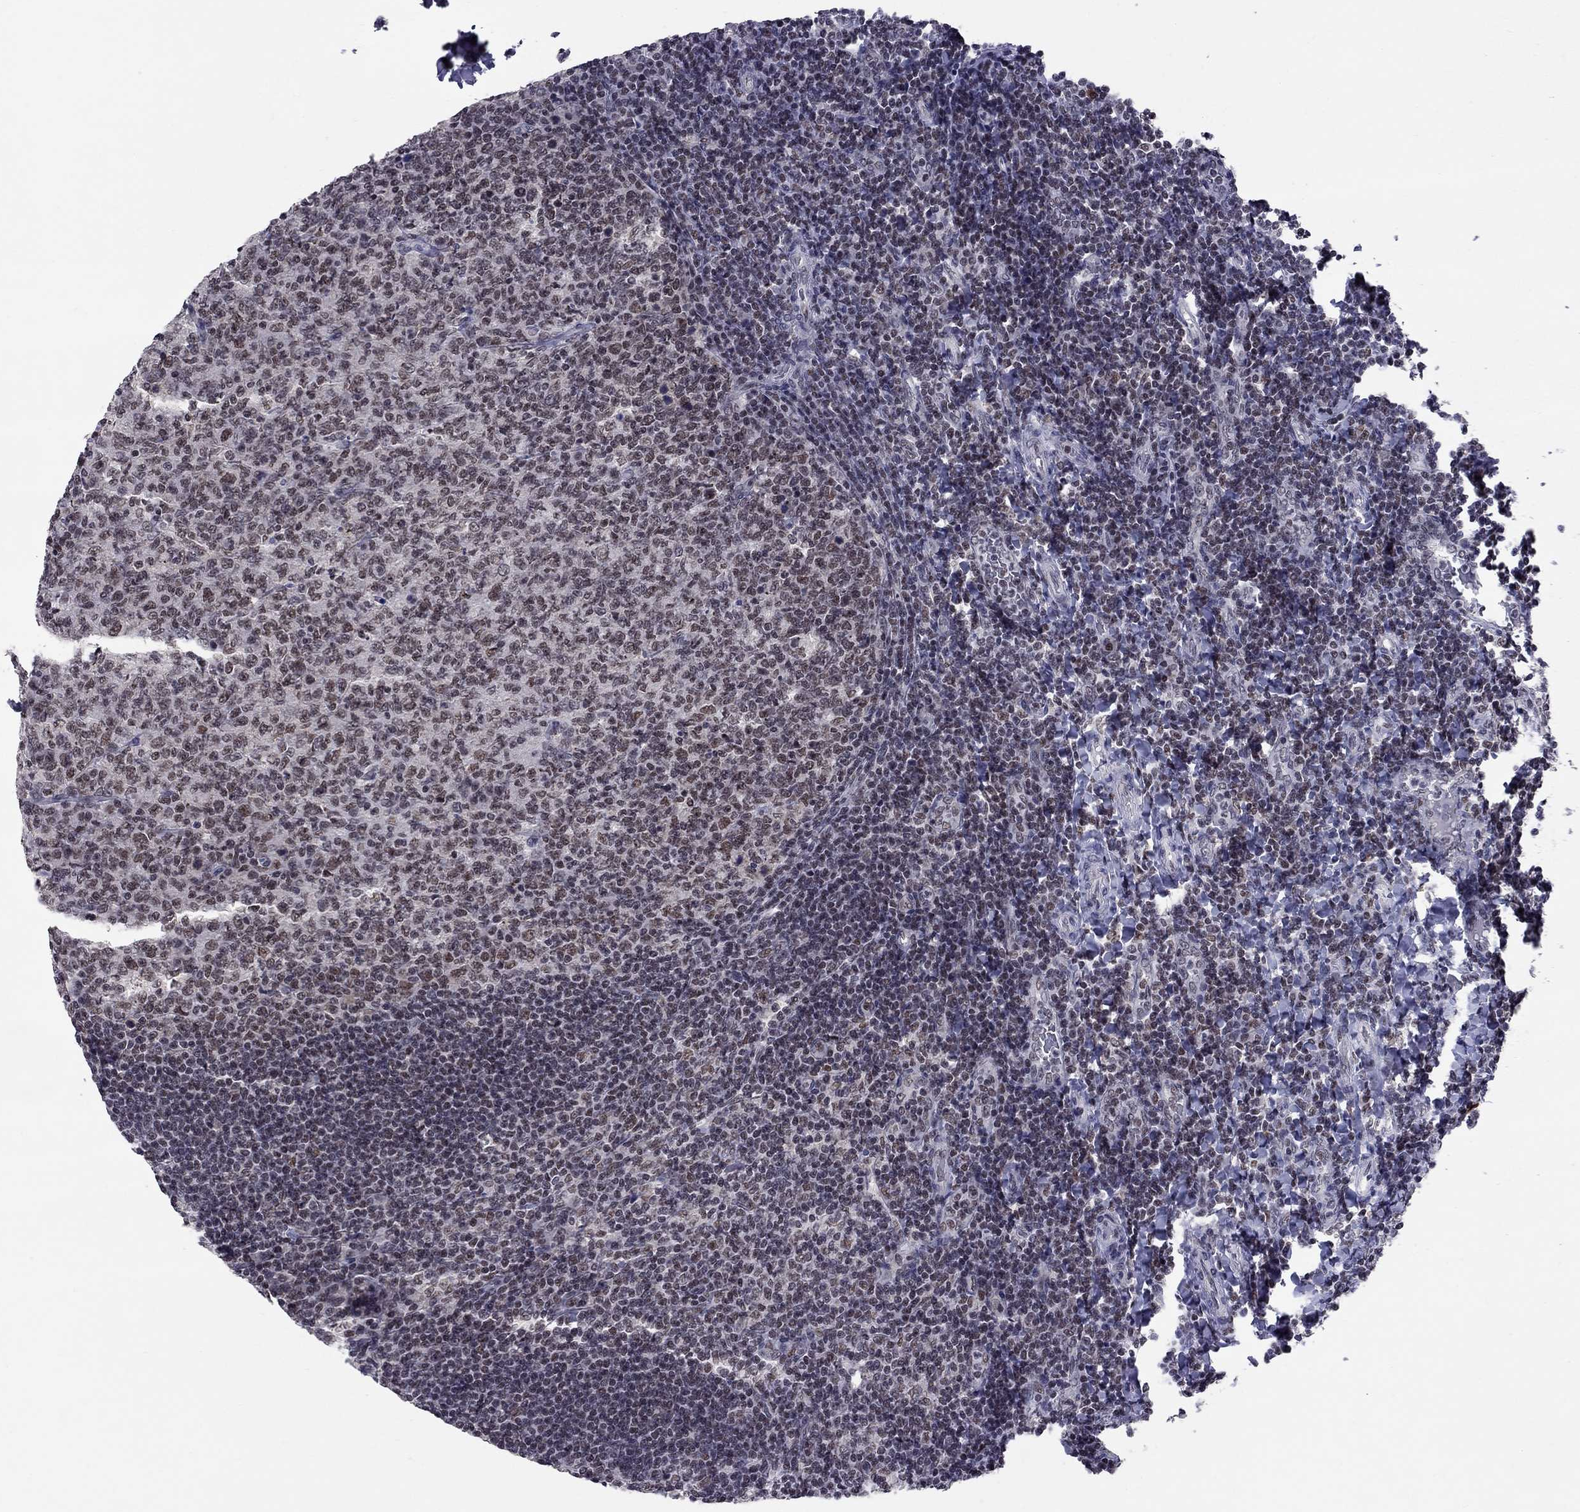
{"staining": {"intensity": "weak", "quantity": ">75%", "location": "nuclear"}, "tissue": "tonsil", "cell_type": "Germinal center cells", "image_type": "normal", "snomed": [{"axis": "morphology", "description": "Normal tissue, NOS"}, {"axis": "topography", "description": "Tonsil"}], "caption": "Unremarkable tonsil demonstrates weak nuclear positivity in approximately >75% of germinal center cells, visualized by immunohistochemistry.", "gene": "TAF9", "patient": {"sex": "female", "age": 10}}